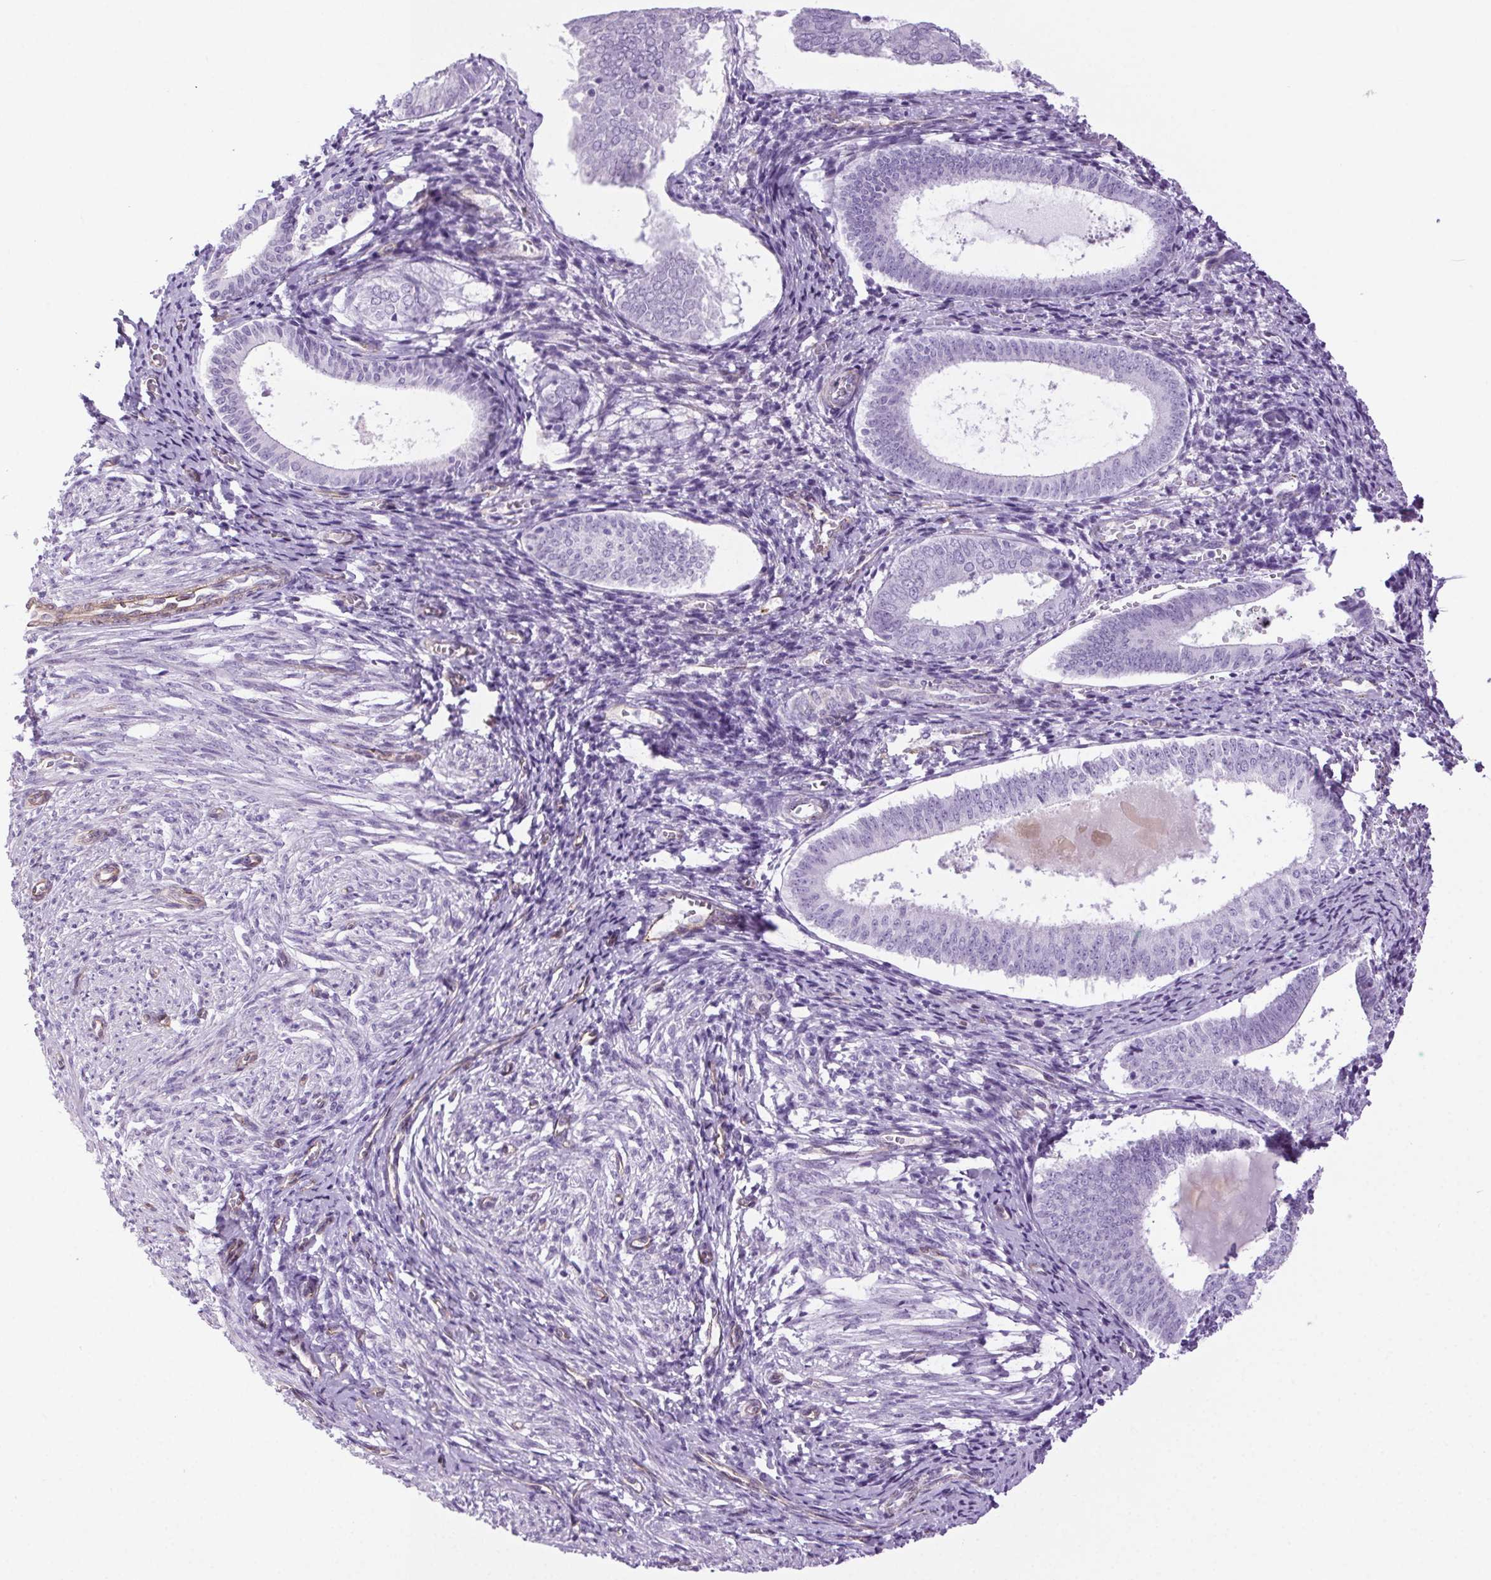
{"staining": {"intensity": "negative", "quantity": "none", "location": "none"}, "tissue": "endometrium", "cell_type": "Cells in endometrial stroma", "image_type": "normal", "snomed": [{"axis": "morphology", "description": "Normal tissue, NOS"}, {"axis": "topography", "description": "Endometrium"}], "caption": "Cells in endometrial stroma show no significant protein expression in benign endometrium. (Stains: DAB (3,3'-diaminobenzidine) immunohistochemistry with hematoxylin counter stain, Microscopy: brightfield microscopy at high magnification).", "gene": "SHCBP1L", "patient": {"sex": "female", "age": 50}}